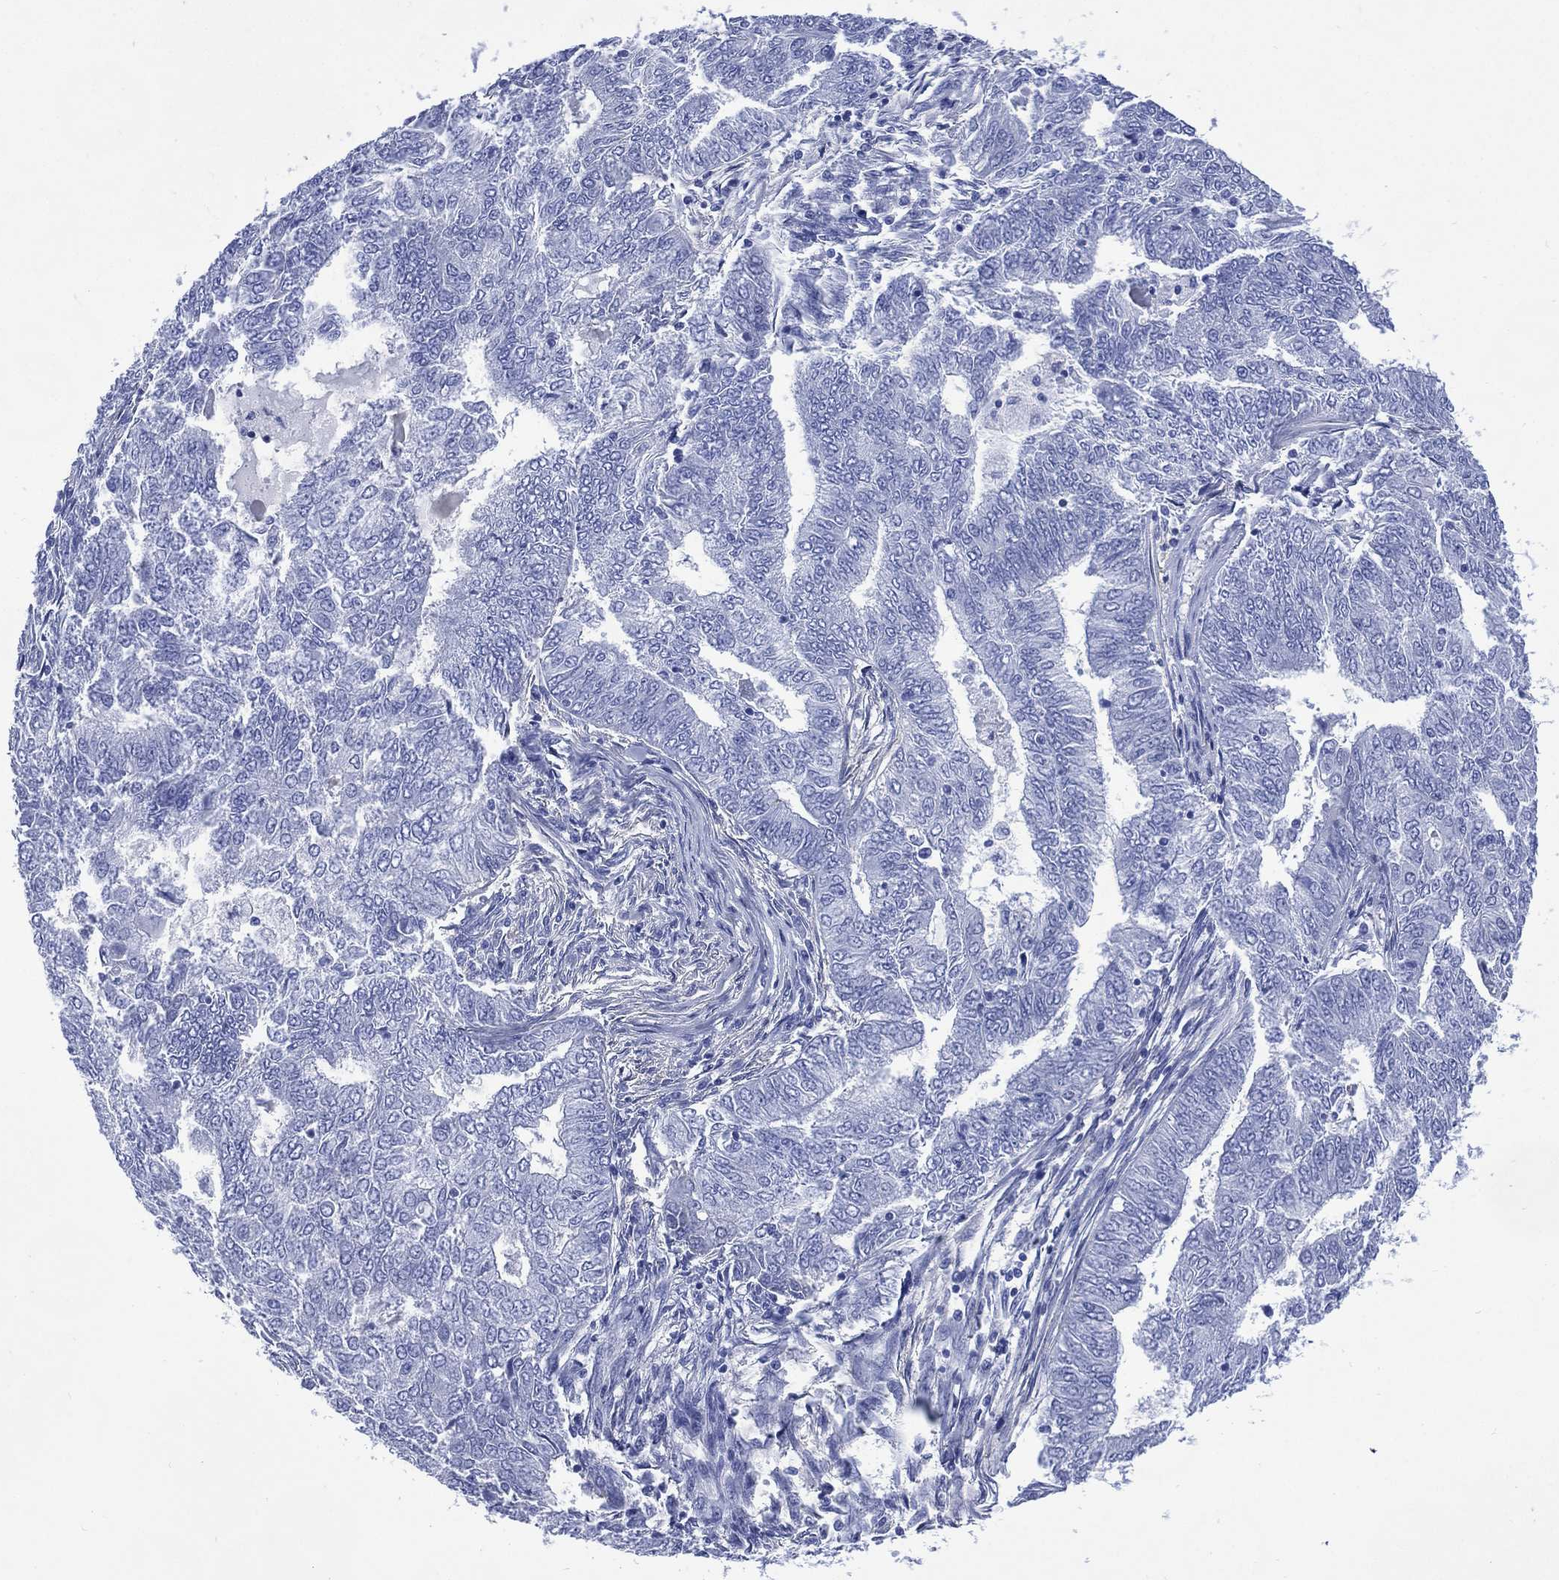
{"staining": {"intensity": "negative", "quantity": "none", "location": "none"}, "tissue": "endometrial cancer", "cell_type": "Tumor cells", "image_type": "cancer", "snomed": [{"axis": "morphology", "description": "Adenocarcinoma, NOS"}, {"axis": "topography", "description": "Endometrium"}], "caption": "Immunohistochemistry (IHC) histopathology image of adenocarcinoma (endometrial) stained for a protein (brown), which shows no positivity in tumor cells. Brightfield microscopy of immunohistochemistry stained with DAB (brown) and hematoxylin (blue), captured at high magnification.", "gene": "SHCBP1L", "patient": {"sex": "female", "age": 62}}